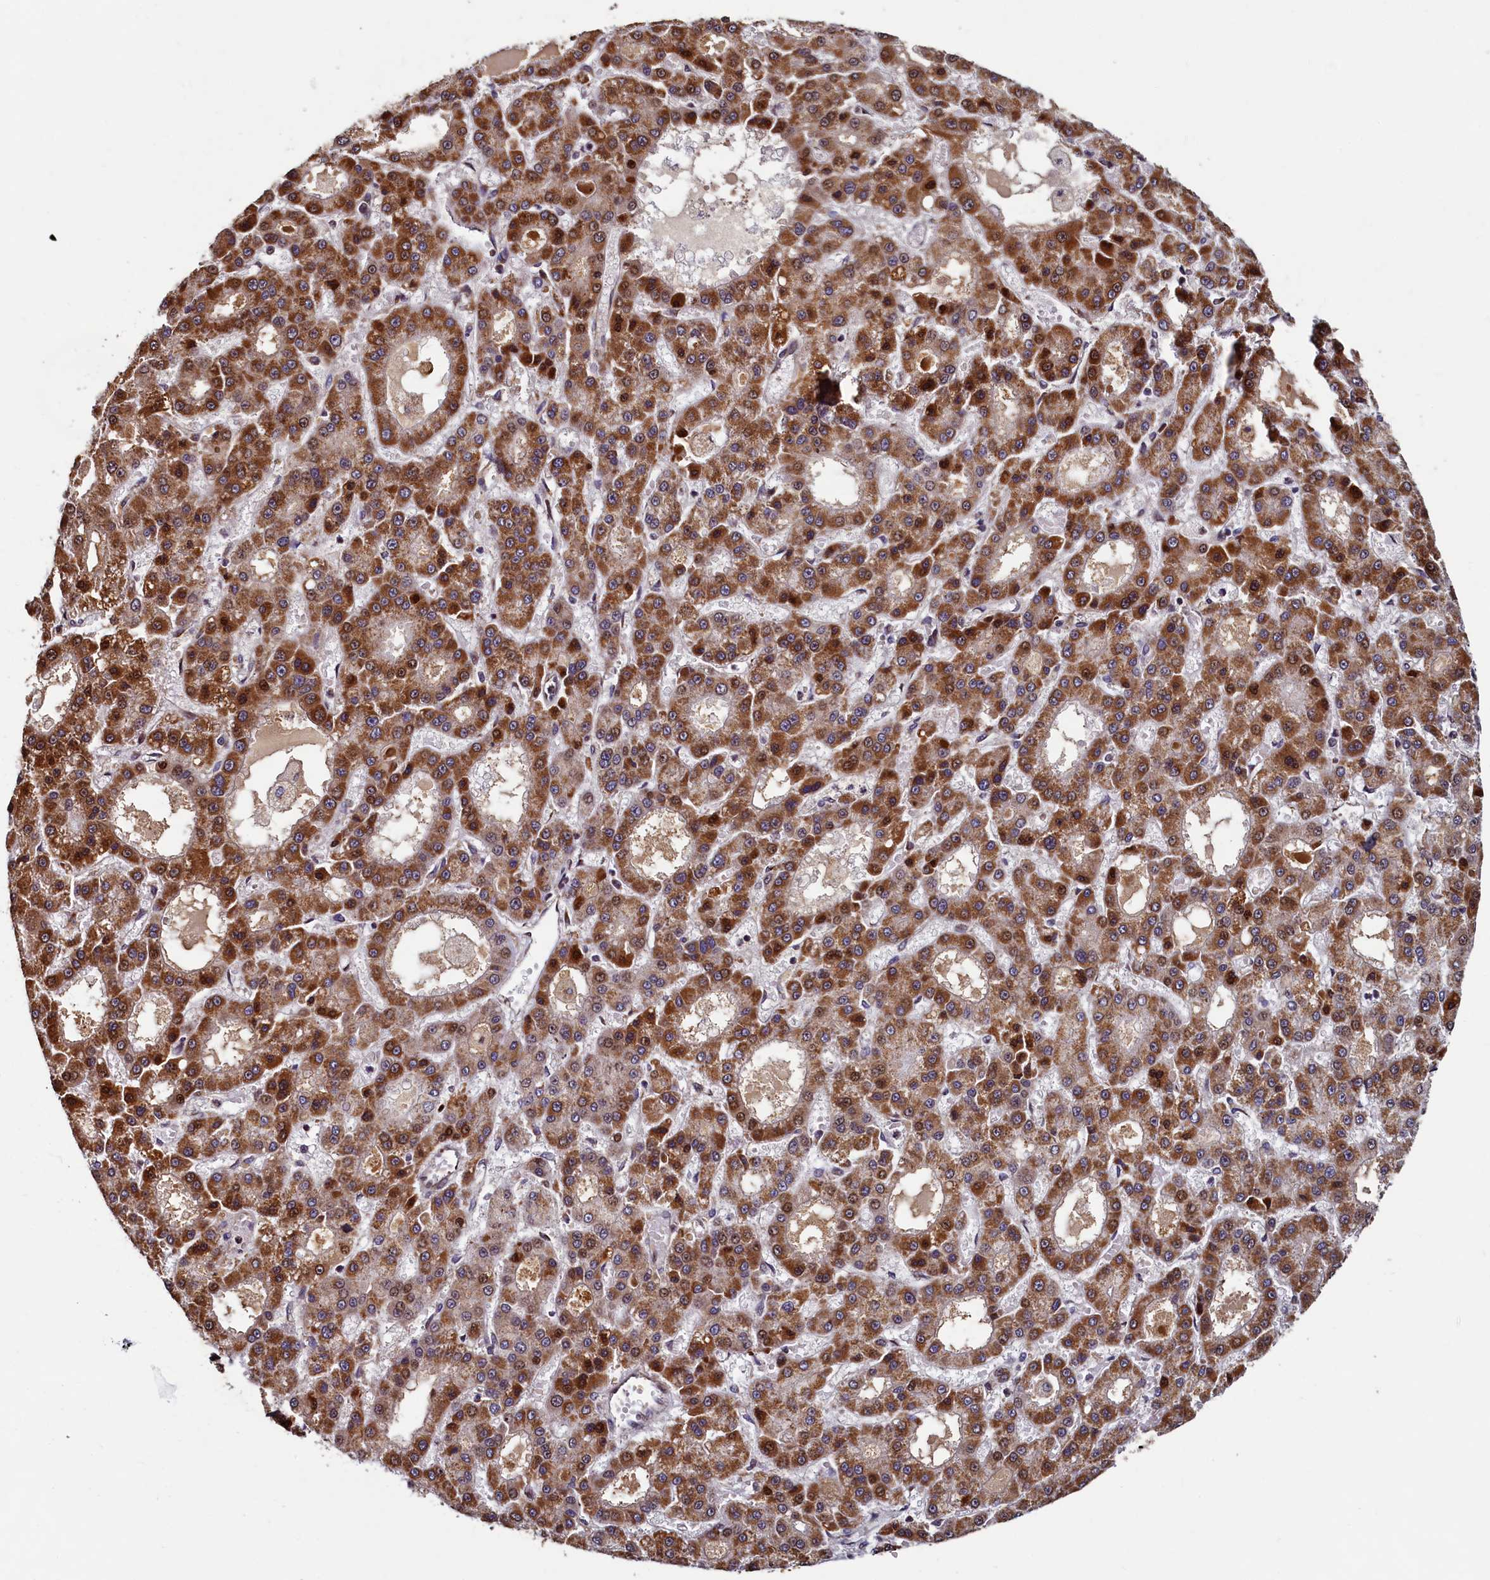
{"staining": {"intensity": "strong", "quantity": ">75%", "location": "cytoplasmic/membranous,nuclear"}, "tissue": "liver cancer", "cell_type": "Tumor cells", "image_type": "cancer", "snomed": [{"axis": "morphology", "description": "Carcinoma, Hepatocellular, NOS"}, {"axis": "topography", "description": "Liver"}], "caption": "Immunohistochemical staining of liver hepatocellular carcinoma demonstrates strong cytoplasmic/membranous and nuclear protein staining in approximately >75% of tumor cells.", "gene": "NCKAP5L", "patient": {"sex": "male", "age": 70}}